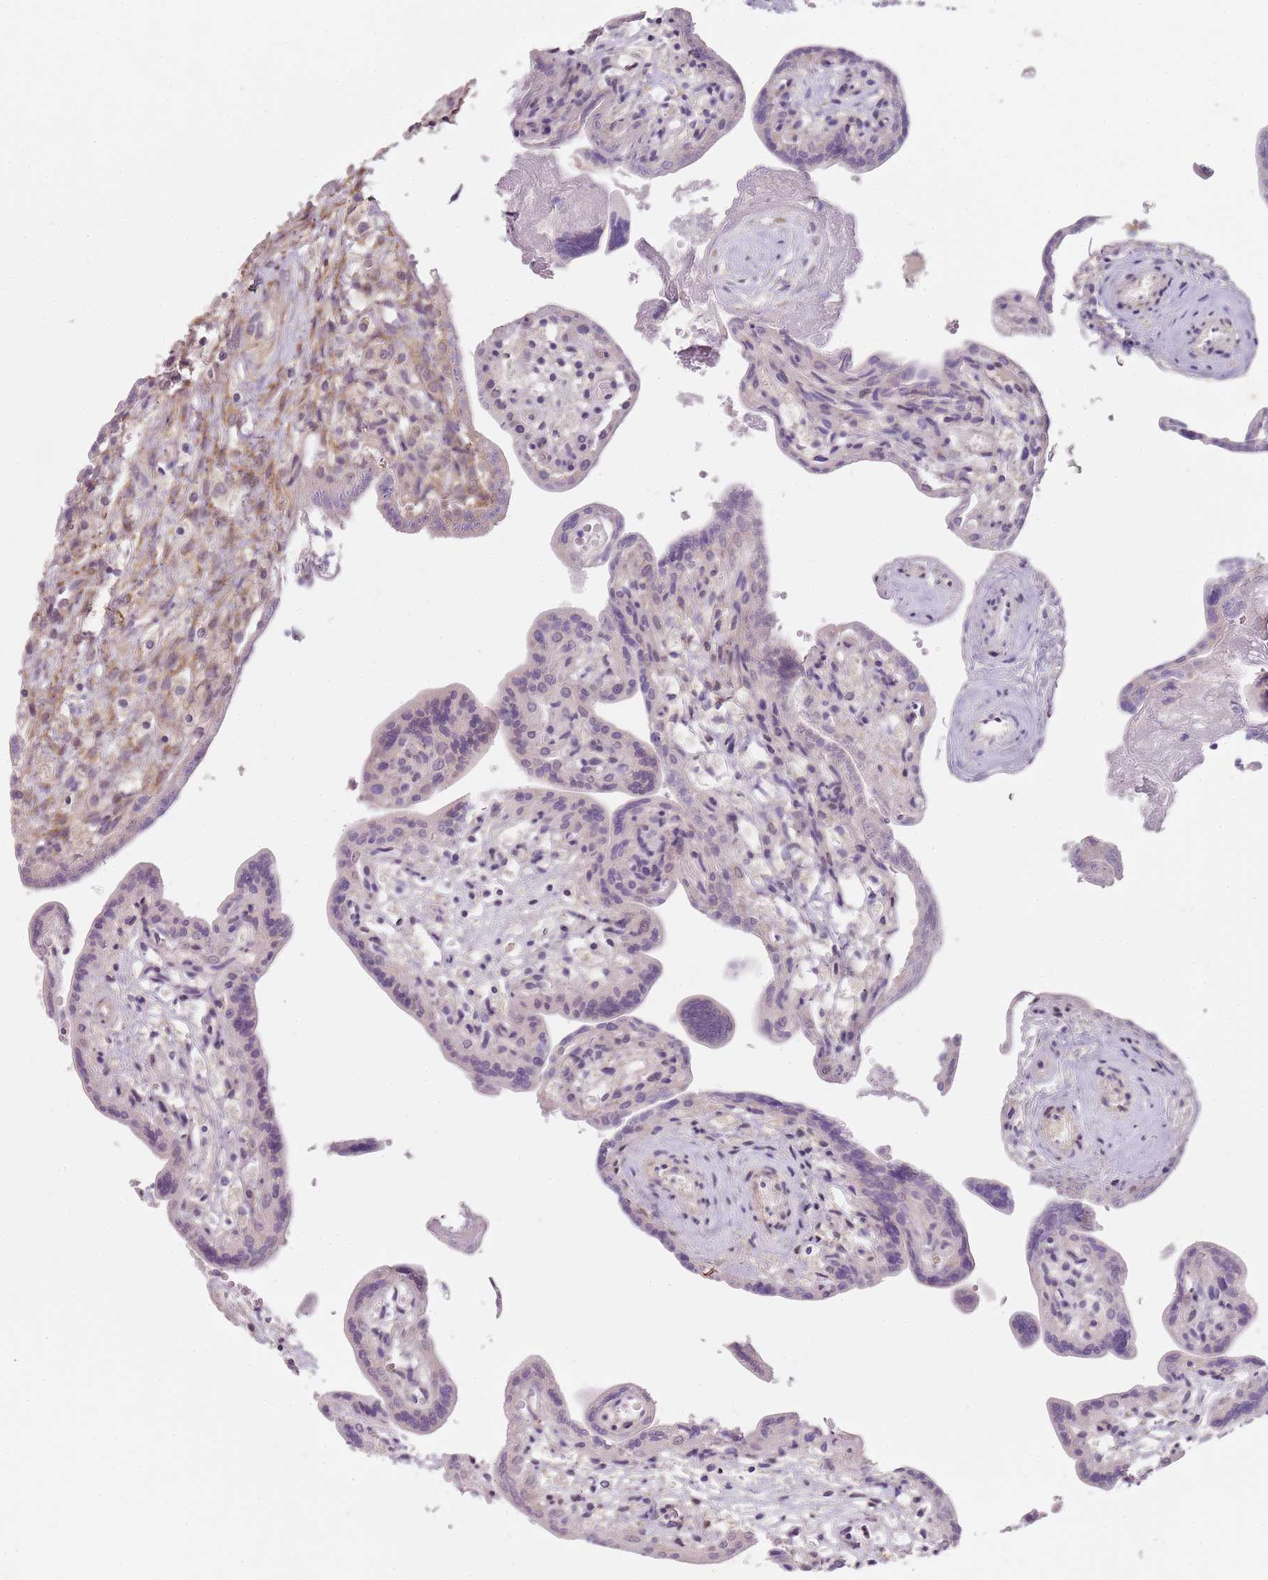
{"staining": {"intensity": "weak", "quantity": "25%-75%", "location": "cytoplasmic/membranous"}, "tissue": "placenta", "cell_type": "Trophoblastic cells", "image_type": "normal", "snomed": [{"axis": "morphology", "description": "Normal tissue, NOS"}, {"axis": "topography", "description": "Placenta"}], "caption": "Trophoblastic cells reveal low levels of weak cytoplasmic/membranous expression in approximately 25%-75% of cells in benign placenta.", "gene": "TBC1D9", "patient": {"sex": "female", "age": 37}}